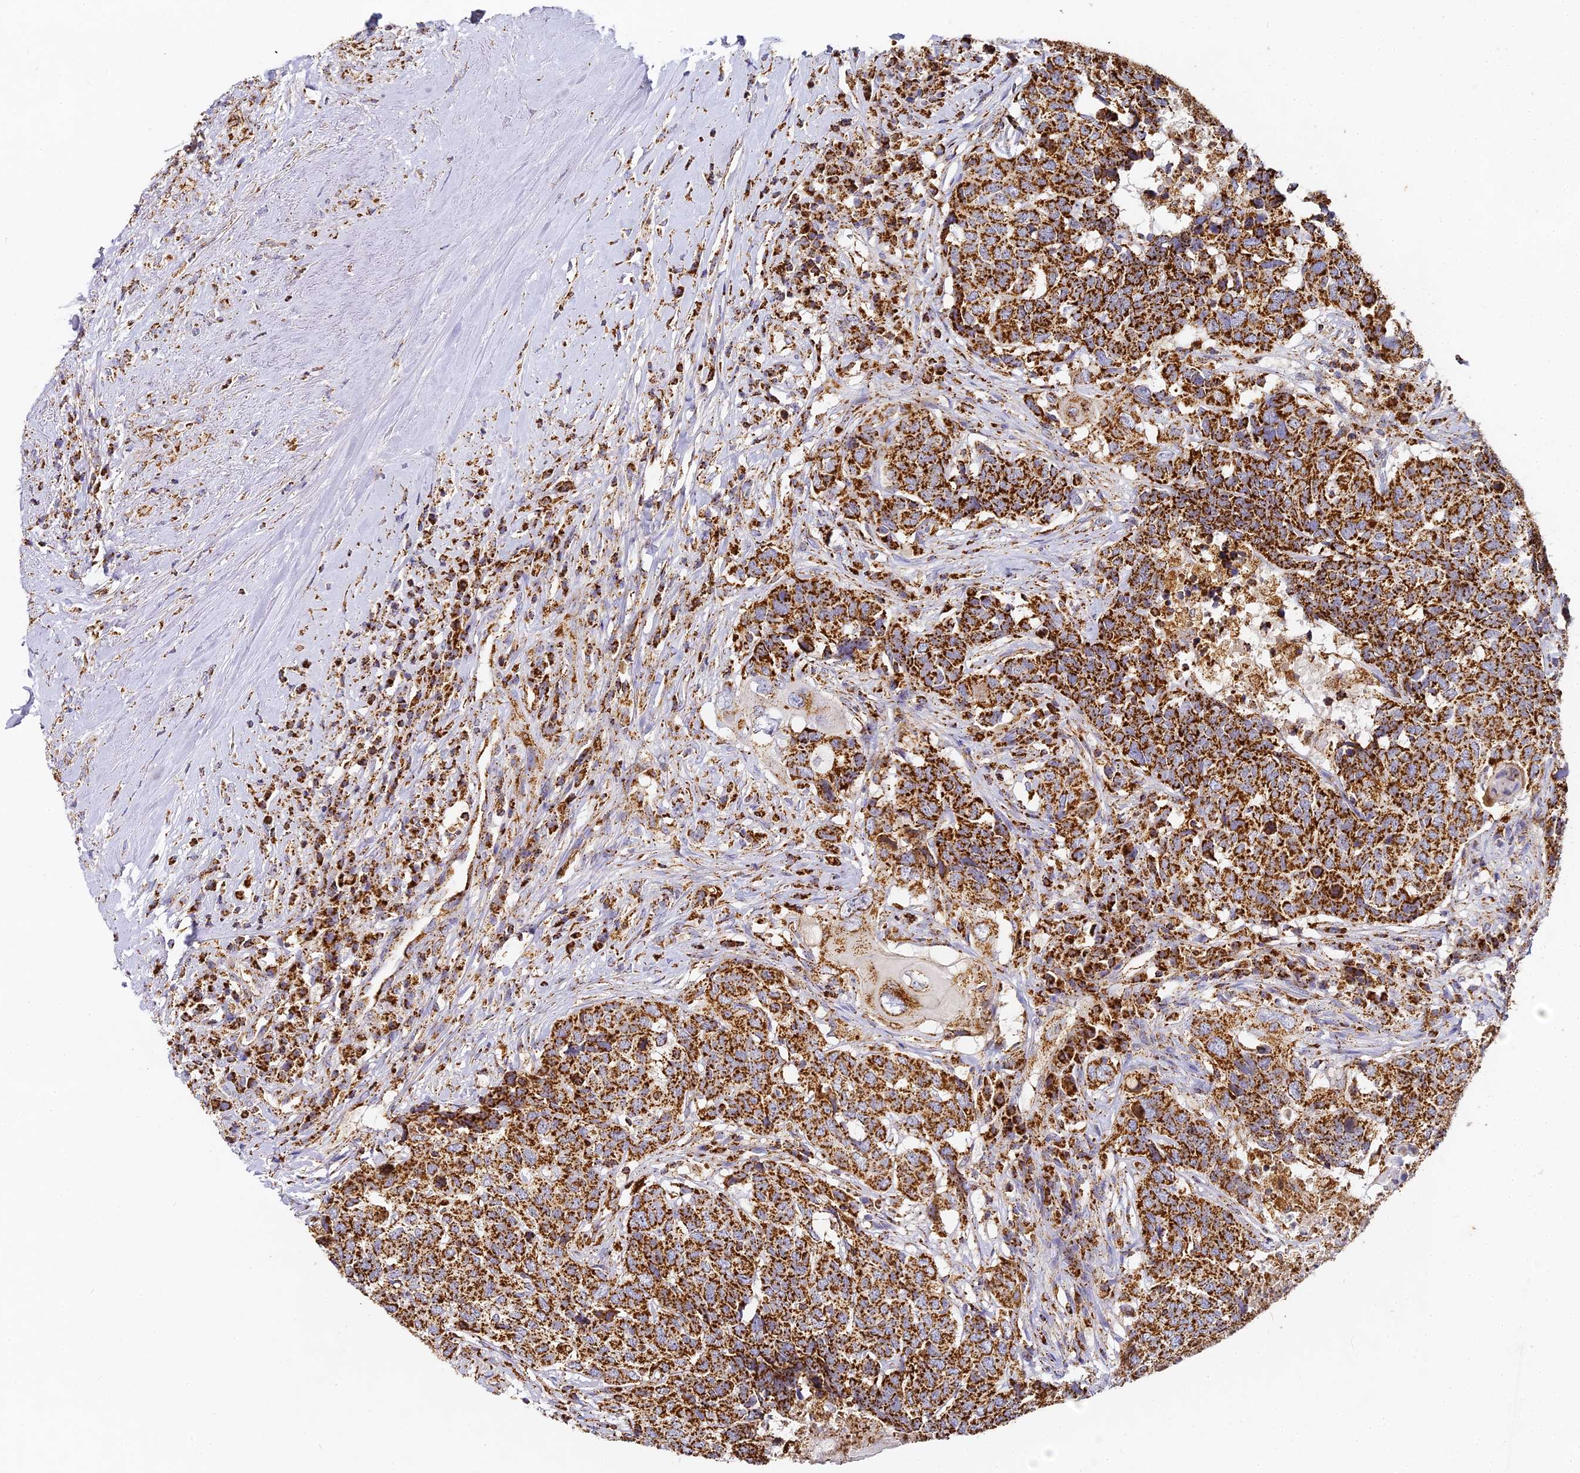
{"staining": {"intensity": "strong", "quantity": ">75%", "location": "cytoplasmic/membranous"}, "tissue": "head and neck cancer", "cell_type": "Tumor cells", "image_type": "cancer", "snomed": [{"axis": "morphology", "description": "Squamous cell carcinoma, NOS"}, {"axis": "topography", "description": "Head-Neck"}], "caption": "Immunohistochemistry (IHC) micrograph of human head and neck cancer stained for a protein (brown), which demonstrates high levels of strong cytoplasmic/membranous expression in approximately >75% of tumor cells.", "gene": "DONSON", "patient": {"sex": "male", "age": 66}}